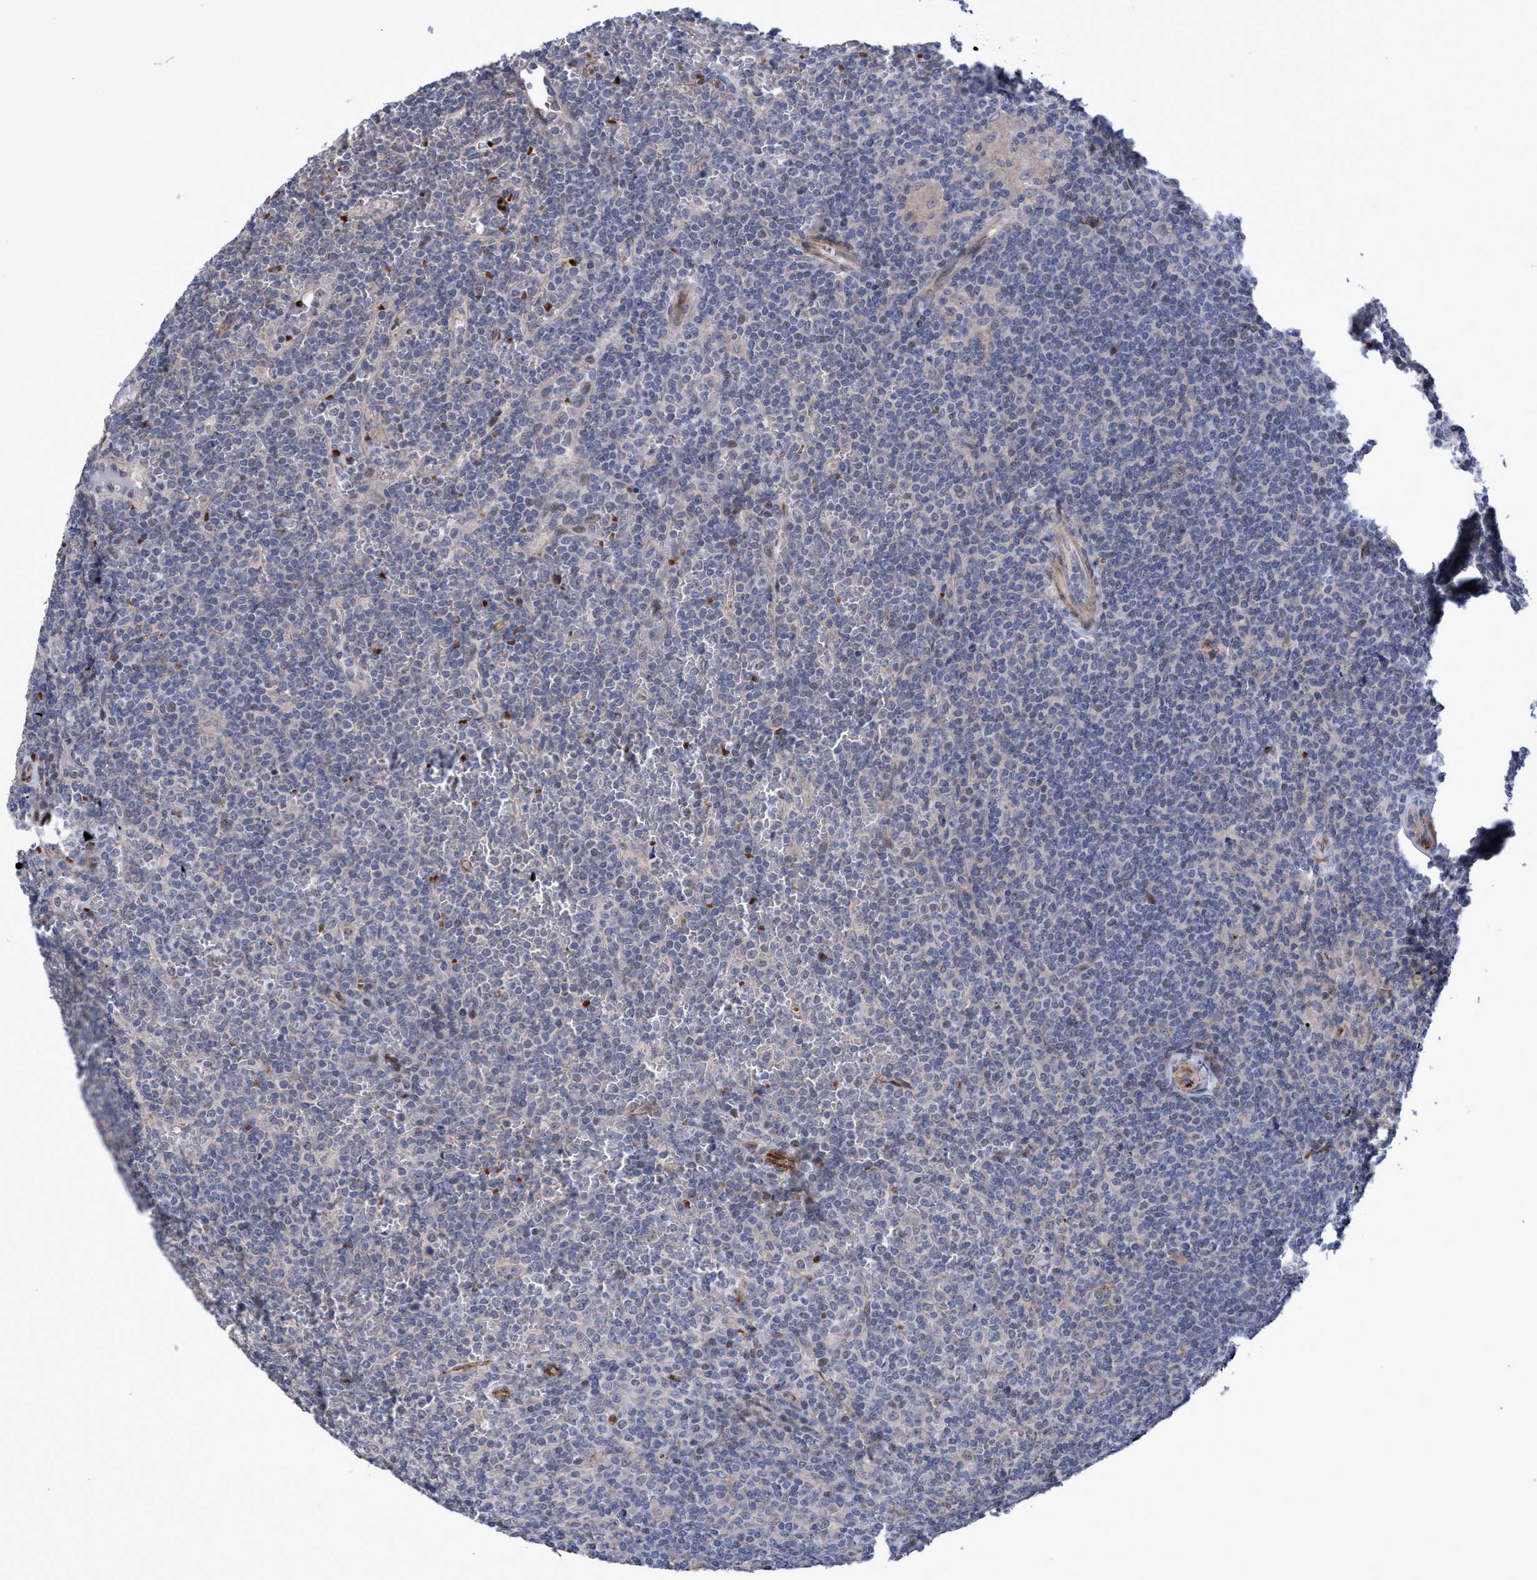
{"staining": {"intensity": "negative", "quantity": "none", "location": "none"}, "tissue": "lymphoma", "cell_type": "Tumor cells", "image_type": "cancer", "snomed": [{"axis": "morphology", "description": "Malignant lymphoma, non-Hodgkin's type, Low grade"}, {"axis": "topography", "description": "Spleen"}], "caption": "Human low-grade malignant lymphoma, non-Hodgkin's type stained for a protein using IHC exhibits no positivity in tumor cells.", "gene": "ZNF750", "patient": {"sex": "female", "age": 19}}